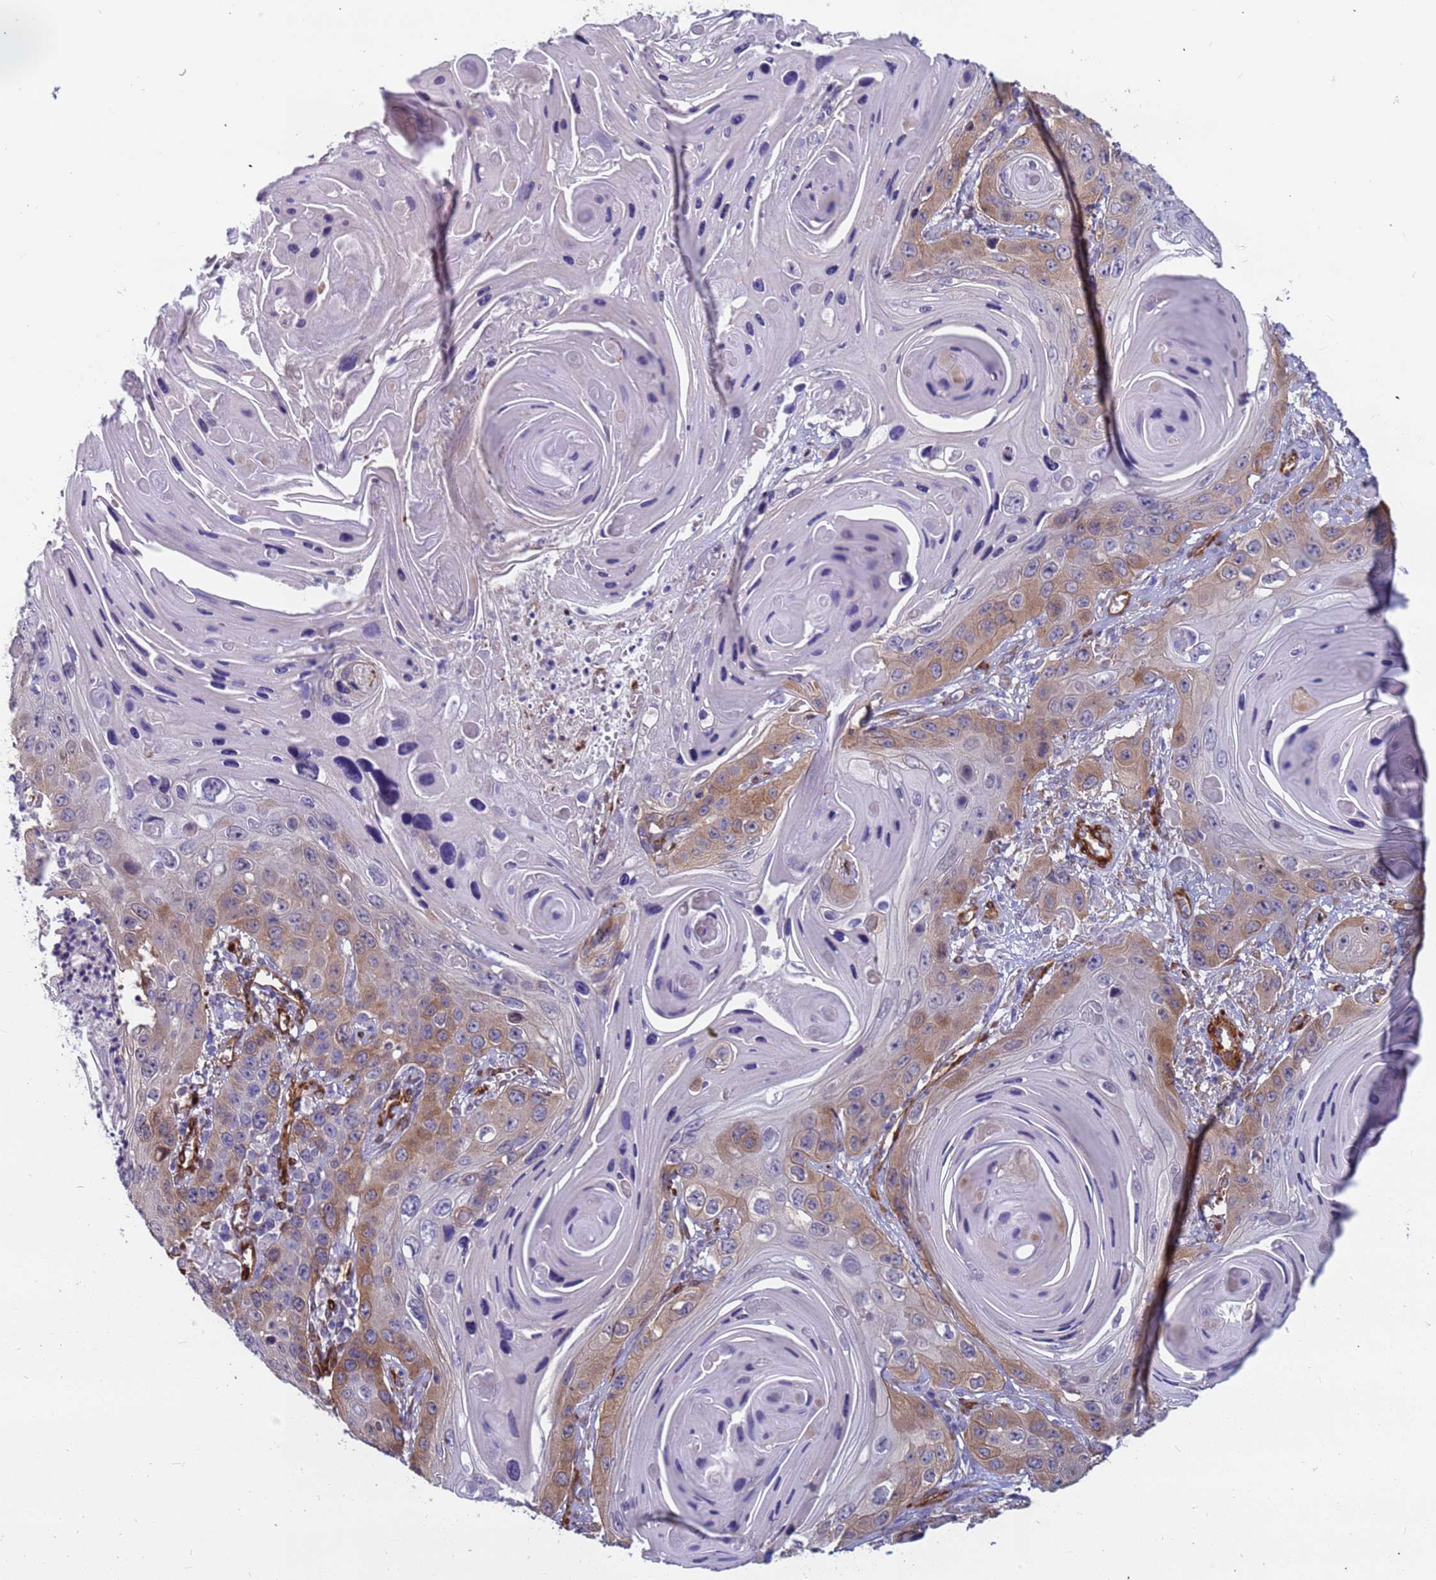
{"staining": {"intensity": "moderate", "quantity": "25%-75%", "location": "cytoplasmic/membranous"}, "tissue": "skin cancer", "cell_type": "Tumor cells", "image_type": "cancer", "snomed": [{"axis": "morphology", "description": "Squamous cell carcinoma, NOS"}, {"axis": "topography", "description": "Skin"}], "caption": "Skin cancer stained with a brown dye demonstrates moderate cytoplasmic/membranous positive expression in approximately 25%-75% of tumor cells.", "gene": "EHD2", "patient": {"sex": "male", "age": 55}}